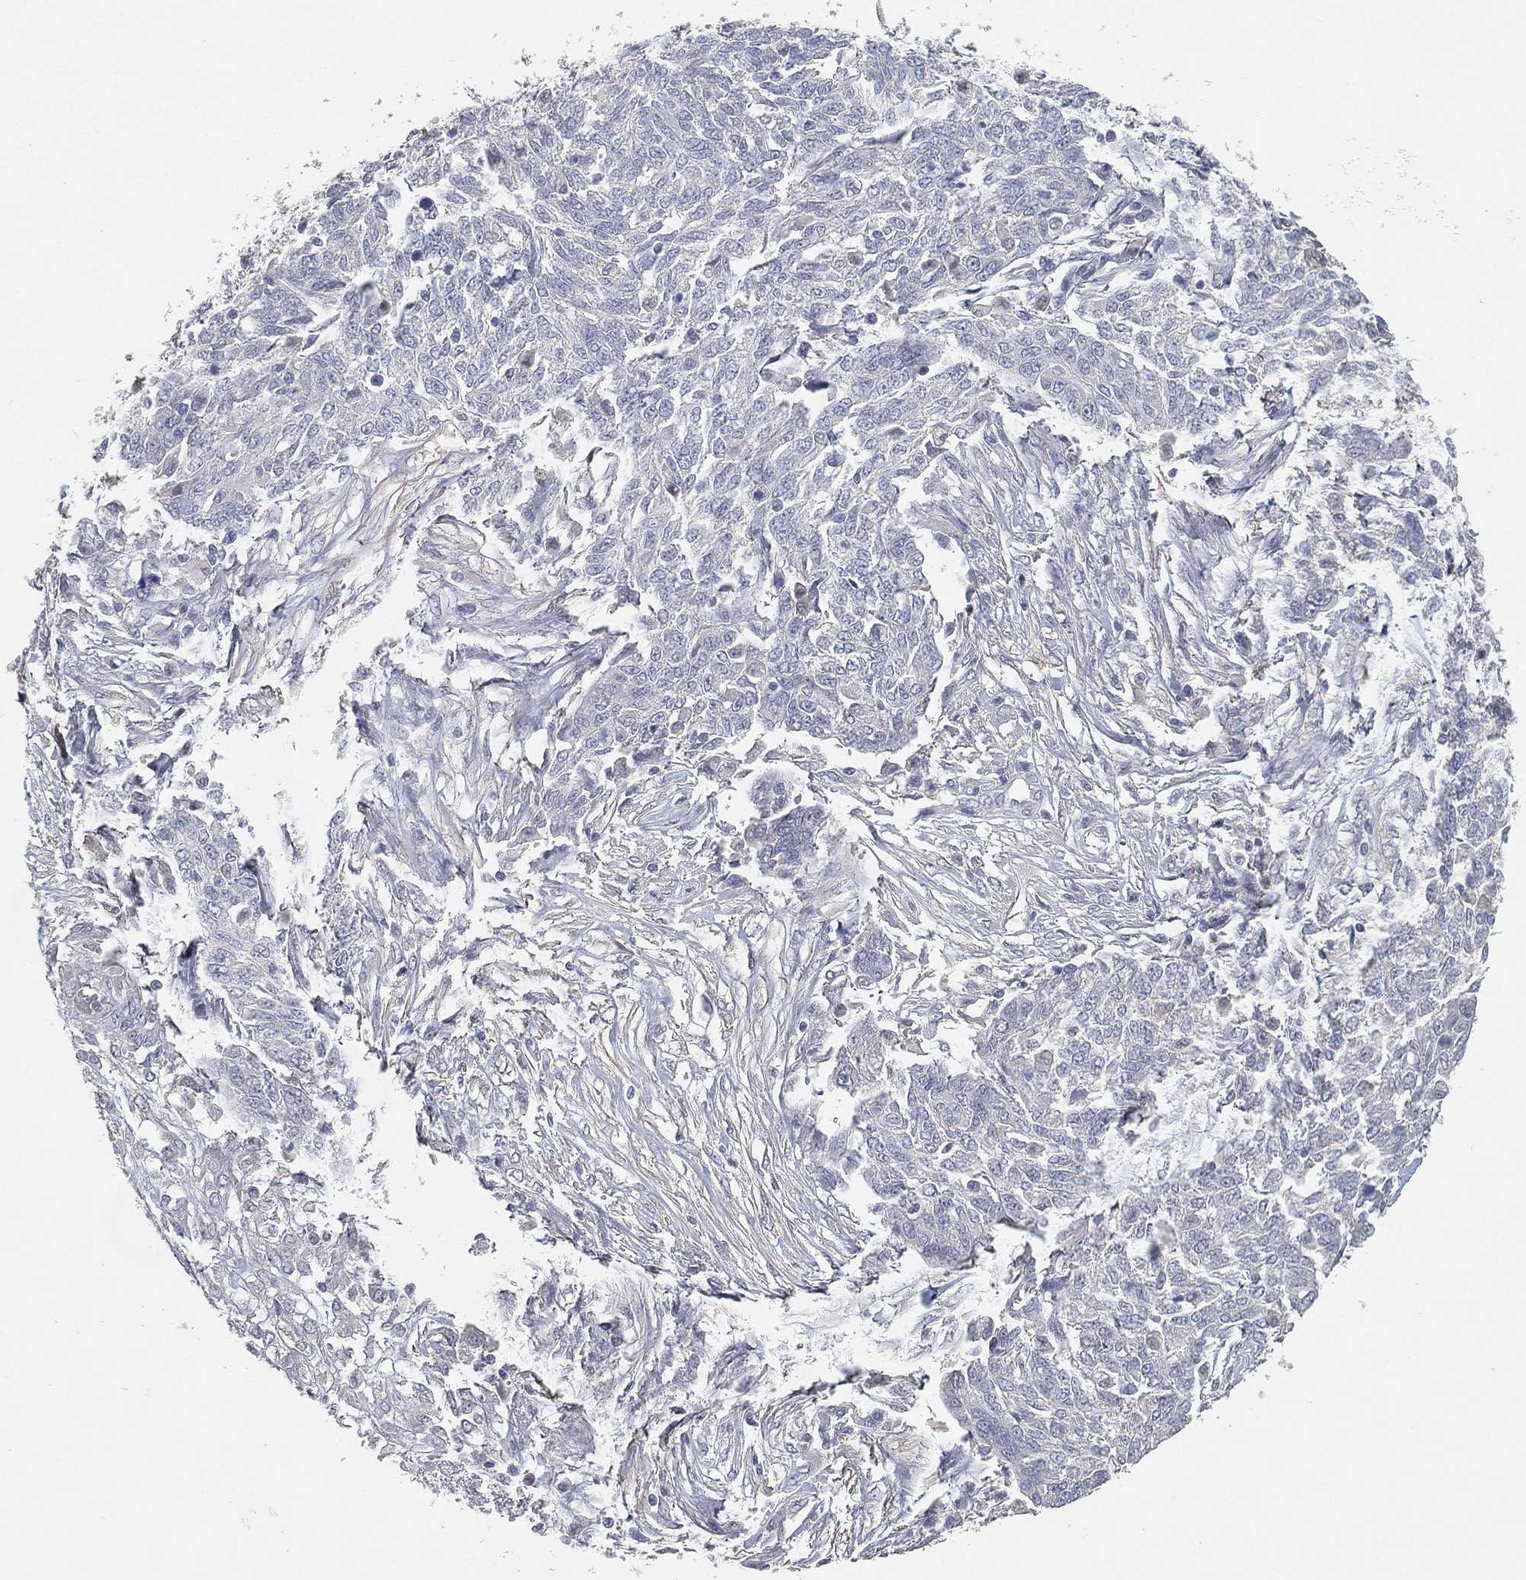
{"staining": {"intensity": "negative", "quantity": "none", "location": "none"}, "tissue": "ovarian cancer", "cell_type": "Tumor cells", "image_type": "cancer", "snomed": [{"axis": "morphology", "description": "Cystadenocarcinoma, serous, NOS"}, {"axis": "topography", "description": "Ovary"}], "caption": "Serous cystadenocarcinoma (ovarian) stained for a protein using immunohistochemistry (IHC) exhibits no expression tumor cells.", "gene": "GPR61", "patient": {"sex": "female", "age": 67}}